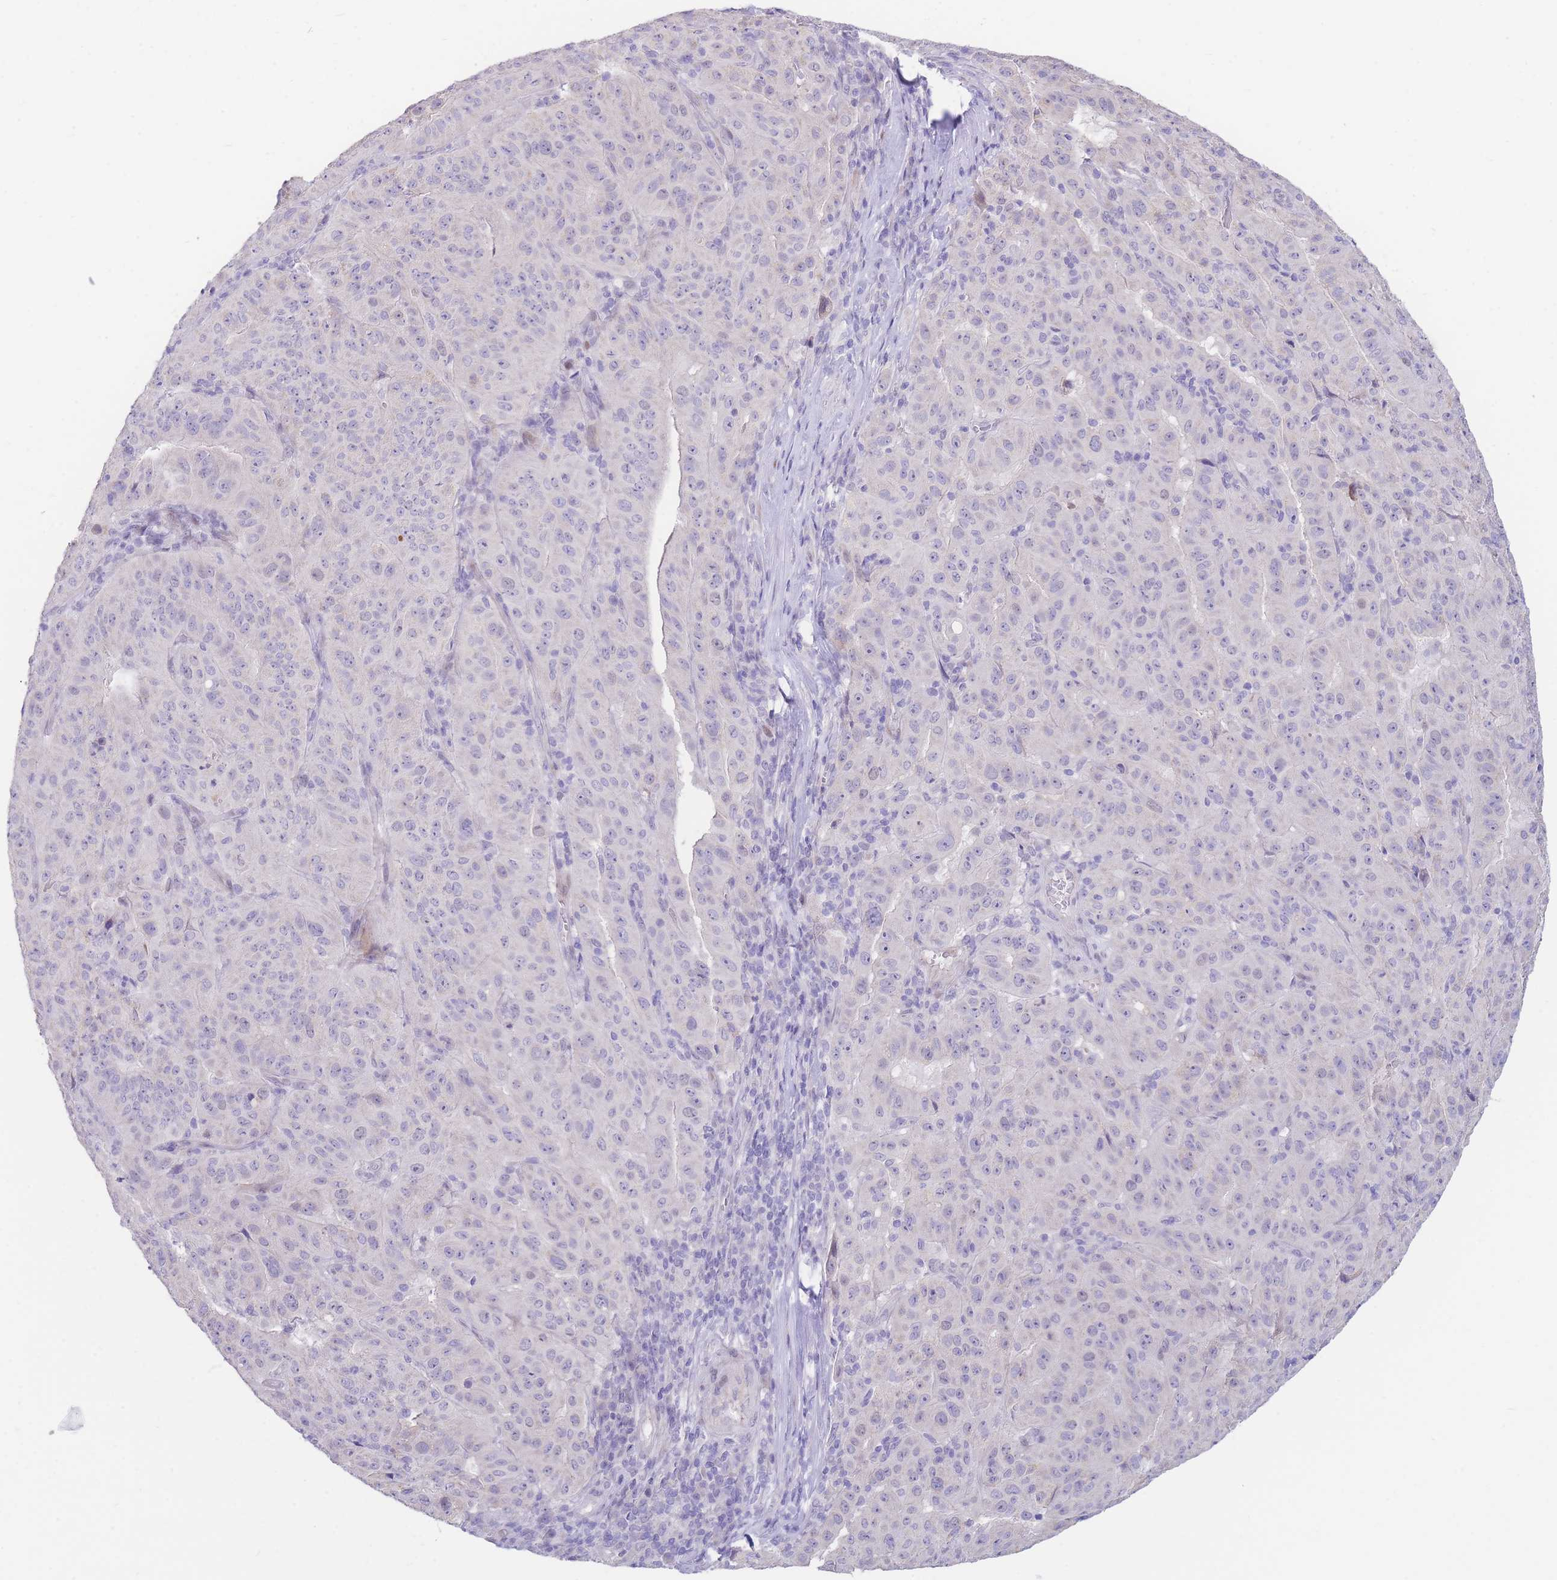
{"staining": {"intensity": "negative", "quantity": "none", "location": "none"}, "tissue": "pancreatic cancer", "cell_type": "Tumor cells", "image_type": "cancer", "snomed": [{"axis": "morphology", "description": "Adenocarcinoma, NOS"}, {"axis": "topography", "description": "Pancreas"}], "caption": "Pancreatic cancer (adenocarcinoma) stained for a protein using immunohistochemistry reveals no positivity tumor cells.", "gene": "SHCBP1", "patient": {"sex": "male", "age": 63}}